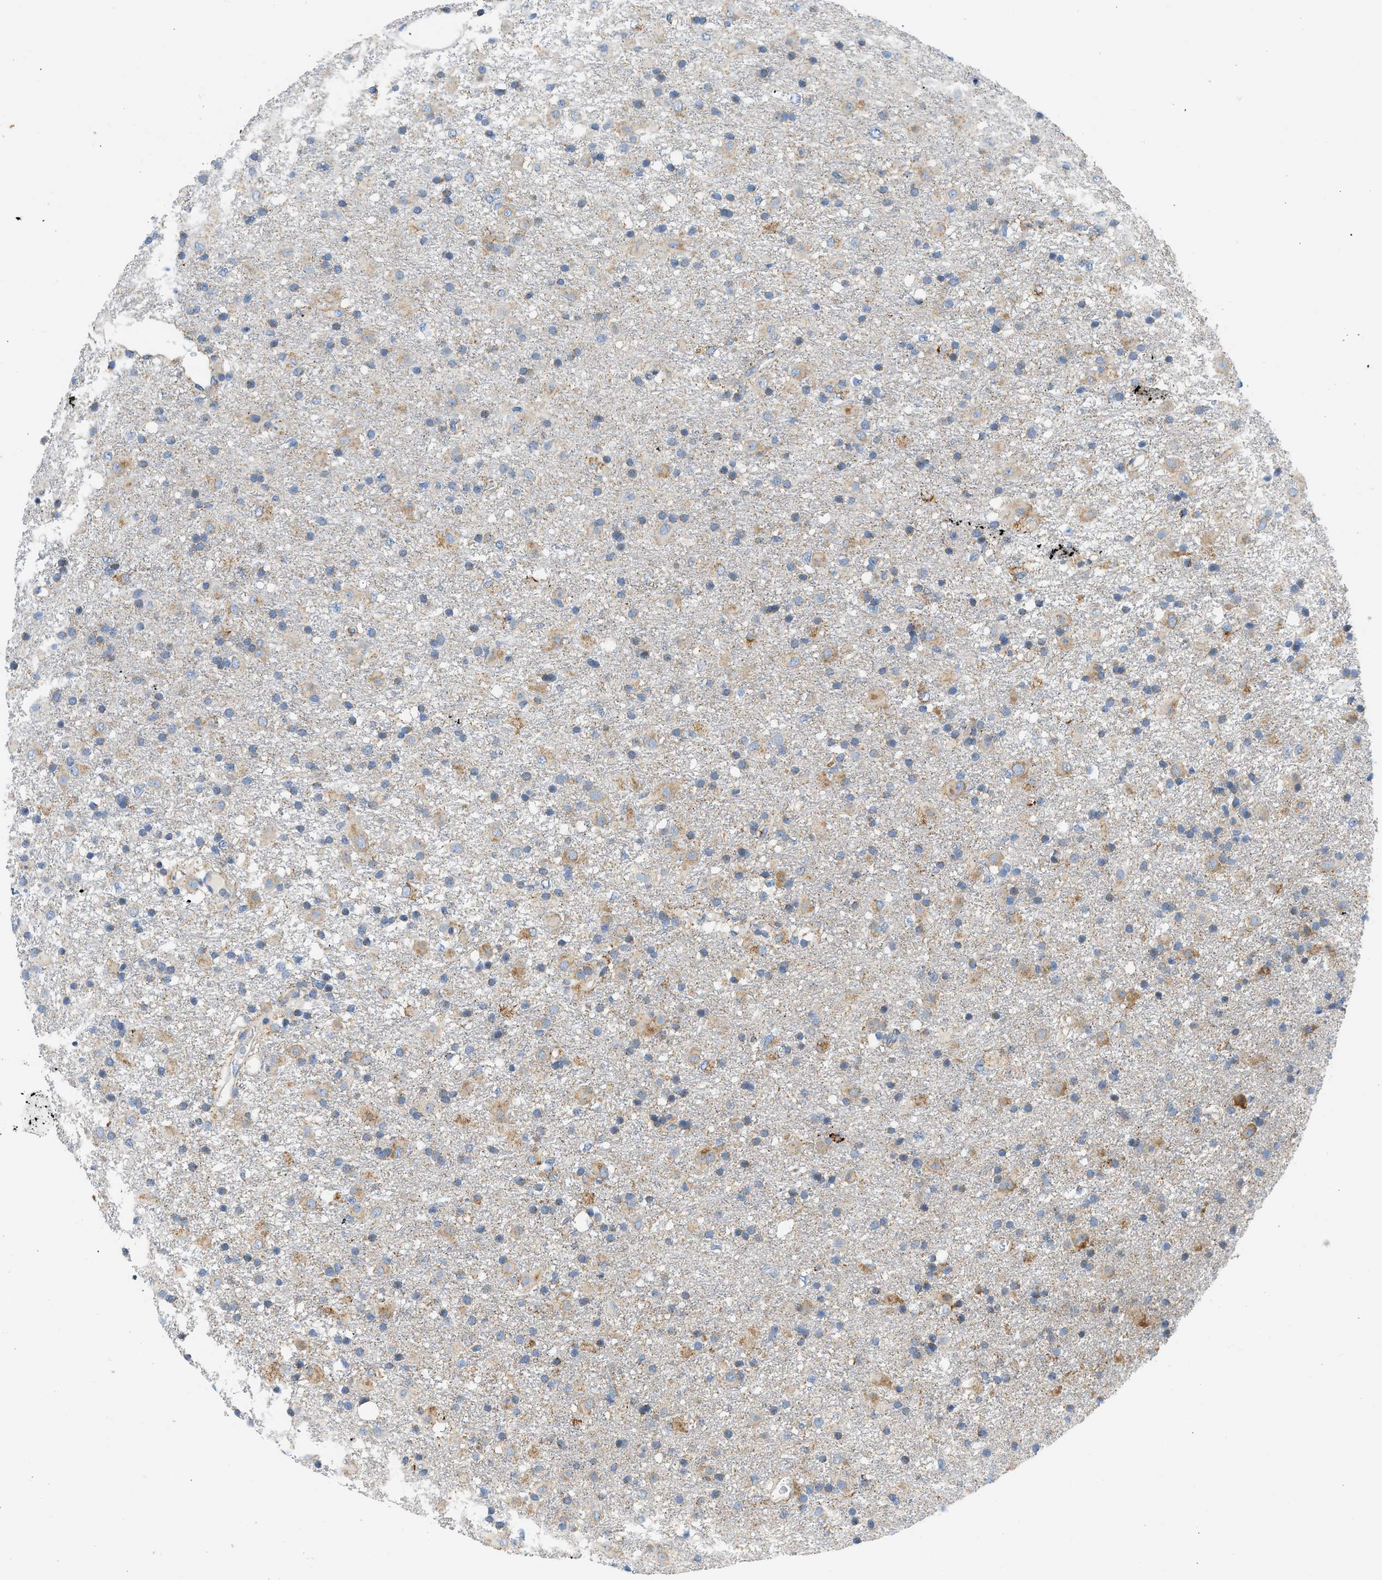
{"staining": {"intensity": "moderate", "quantity": "<25%", "location": "cytoplasmic/membranous"}, "tissue": "glioma", "cell_type": "Tumor cells", "image_type": "cancer", "snomed": [{"axis": "morphology", "description": "Glioma, malignant, Low grade"}, {"axis": "topography", "description": "Brain"}], "caption": "This histopathology image shows malignant low-grade glioma stained with IHC to label a protein in brown. The cytoplasmic/membranous of tumor cells show moderate positivity for the protein. Nuclei are counter-stained blue.", "gene": "CAMKK2", "patient": {"sex": "male", "age": 65}}